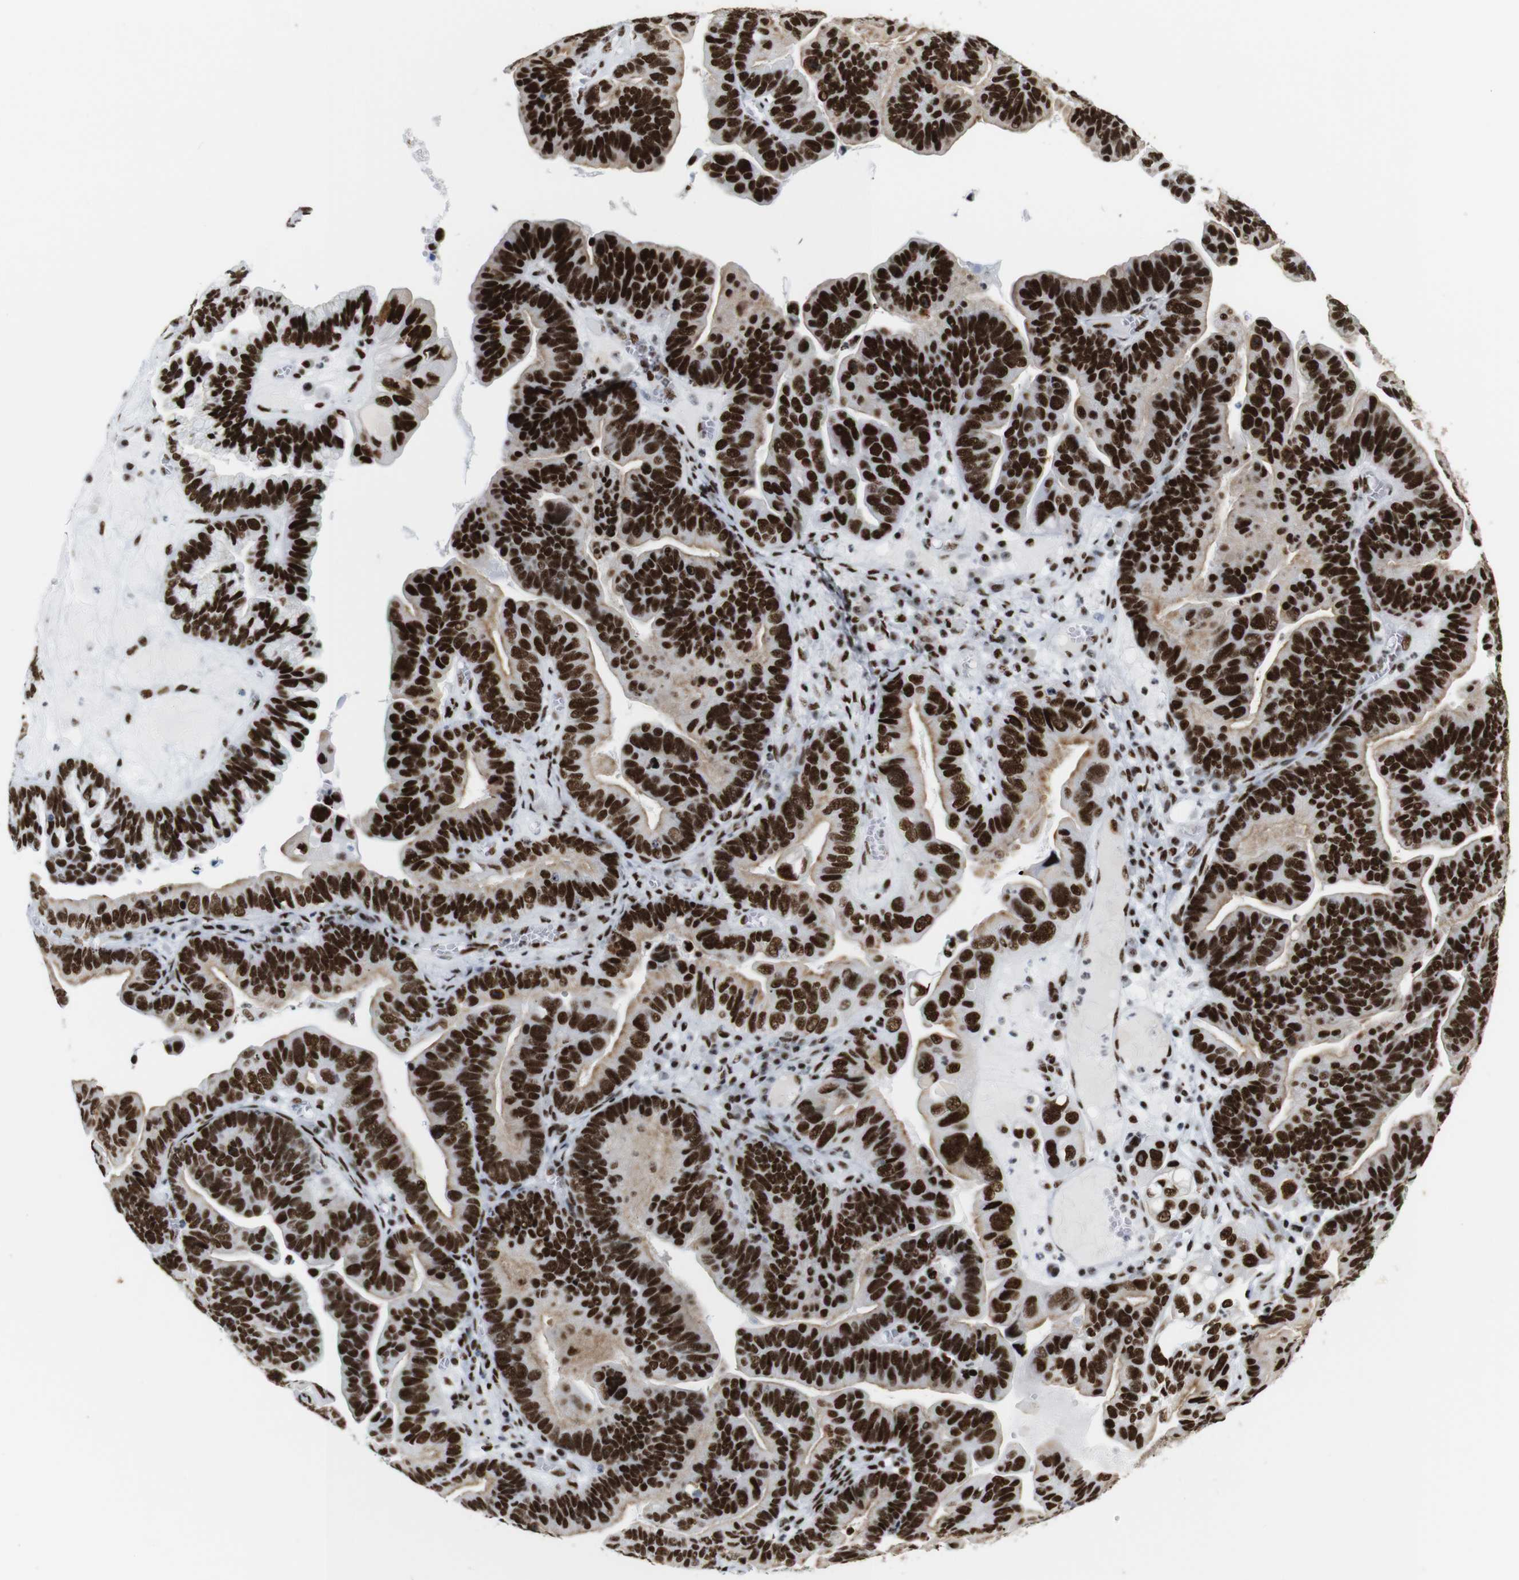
{"staining": {"intensity": "strong", "quantity": ">75%", "location": "nuclear"}, "tissue": "ovarian cancer", "cell_type": "Tumor cells", "image_type": "cancer", "snomed": [{"axis": "morphology", "description": "Cystadenocarcinoma, serous, NOS"}, {"axis": "topography", "description": "Ovary"}], "caption": "IHC photomicrograph of neoplastic tissue: ovarian serous cystadenocarcinoma stained using immunohistochemistry (IHC) reveals high levels of strong protein expression localized specifically in the nuclear of tumor cells, appearing as a nuclear brown color.", "gene": "TRA2B", "patient": {"sex": "female", "age": 56}}